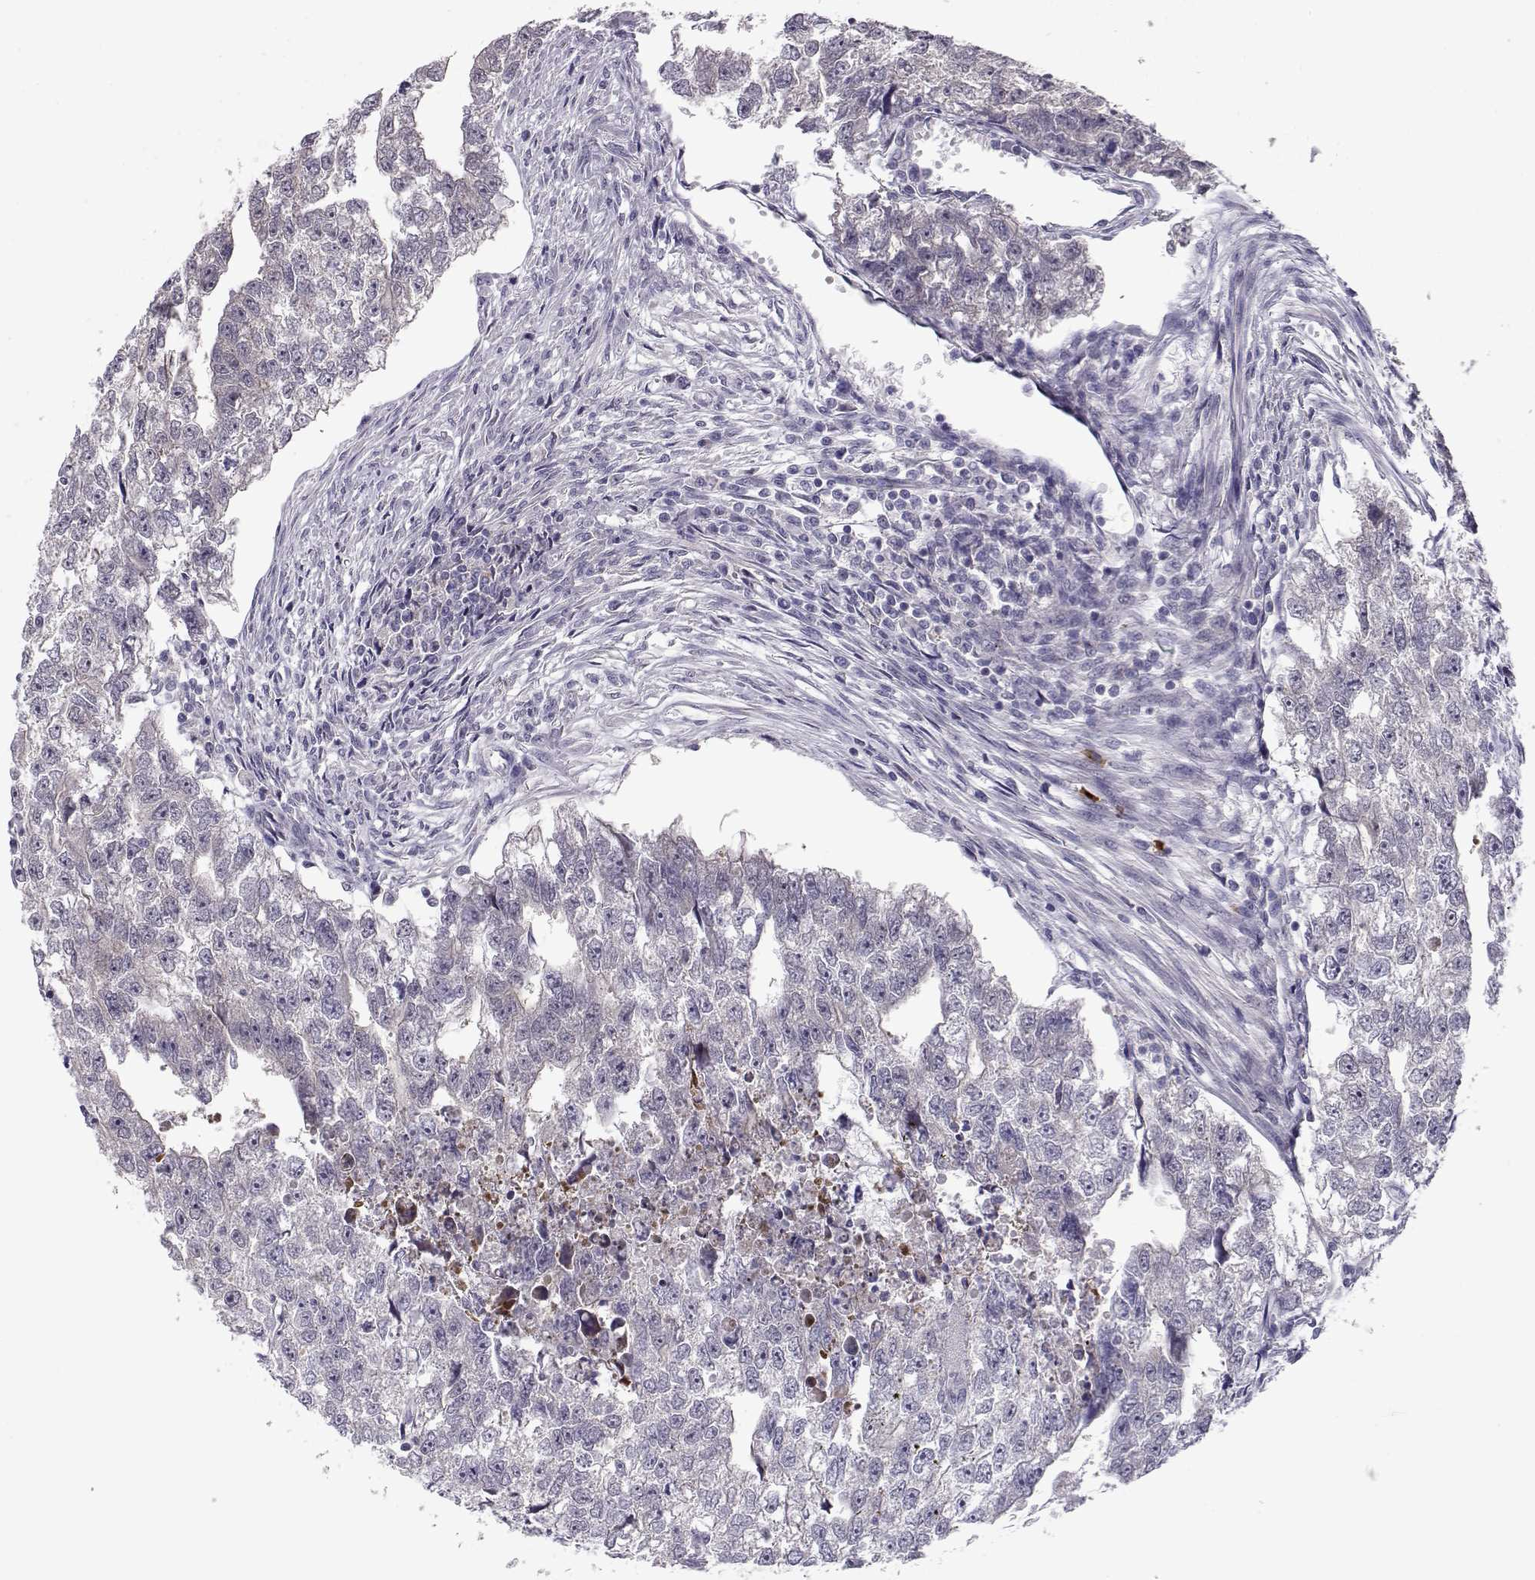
{"staining": {"intensity": "negative", "quantity": "none", "location": "none"}, "tissue": "testis cancer", "cell_type": "Tumor cells", "image_type": "cancer", "snomed": [{"axis": "morphology", "description": "Carcinoma, Embryonal, NOS"}, {"axis": "morphology", "description": "Teratoma, malignant, NOS"}, {"axis": "topography", "description": "Testis"}], "caption": "Immunohistochemistry (IHC) photomicrograph of neoplastic tissue: human testis cancer stained with DAB (3,3'-diaminobenzidine) shows no significant protein expression in tumor cells.", "gene": "NPVF", "patient": {"sex": "male", "age": 44}}